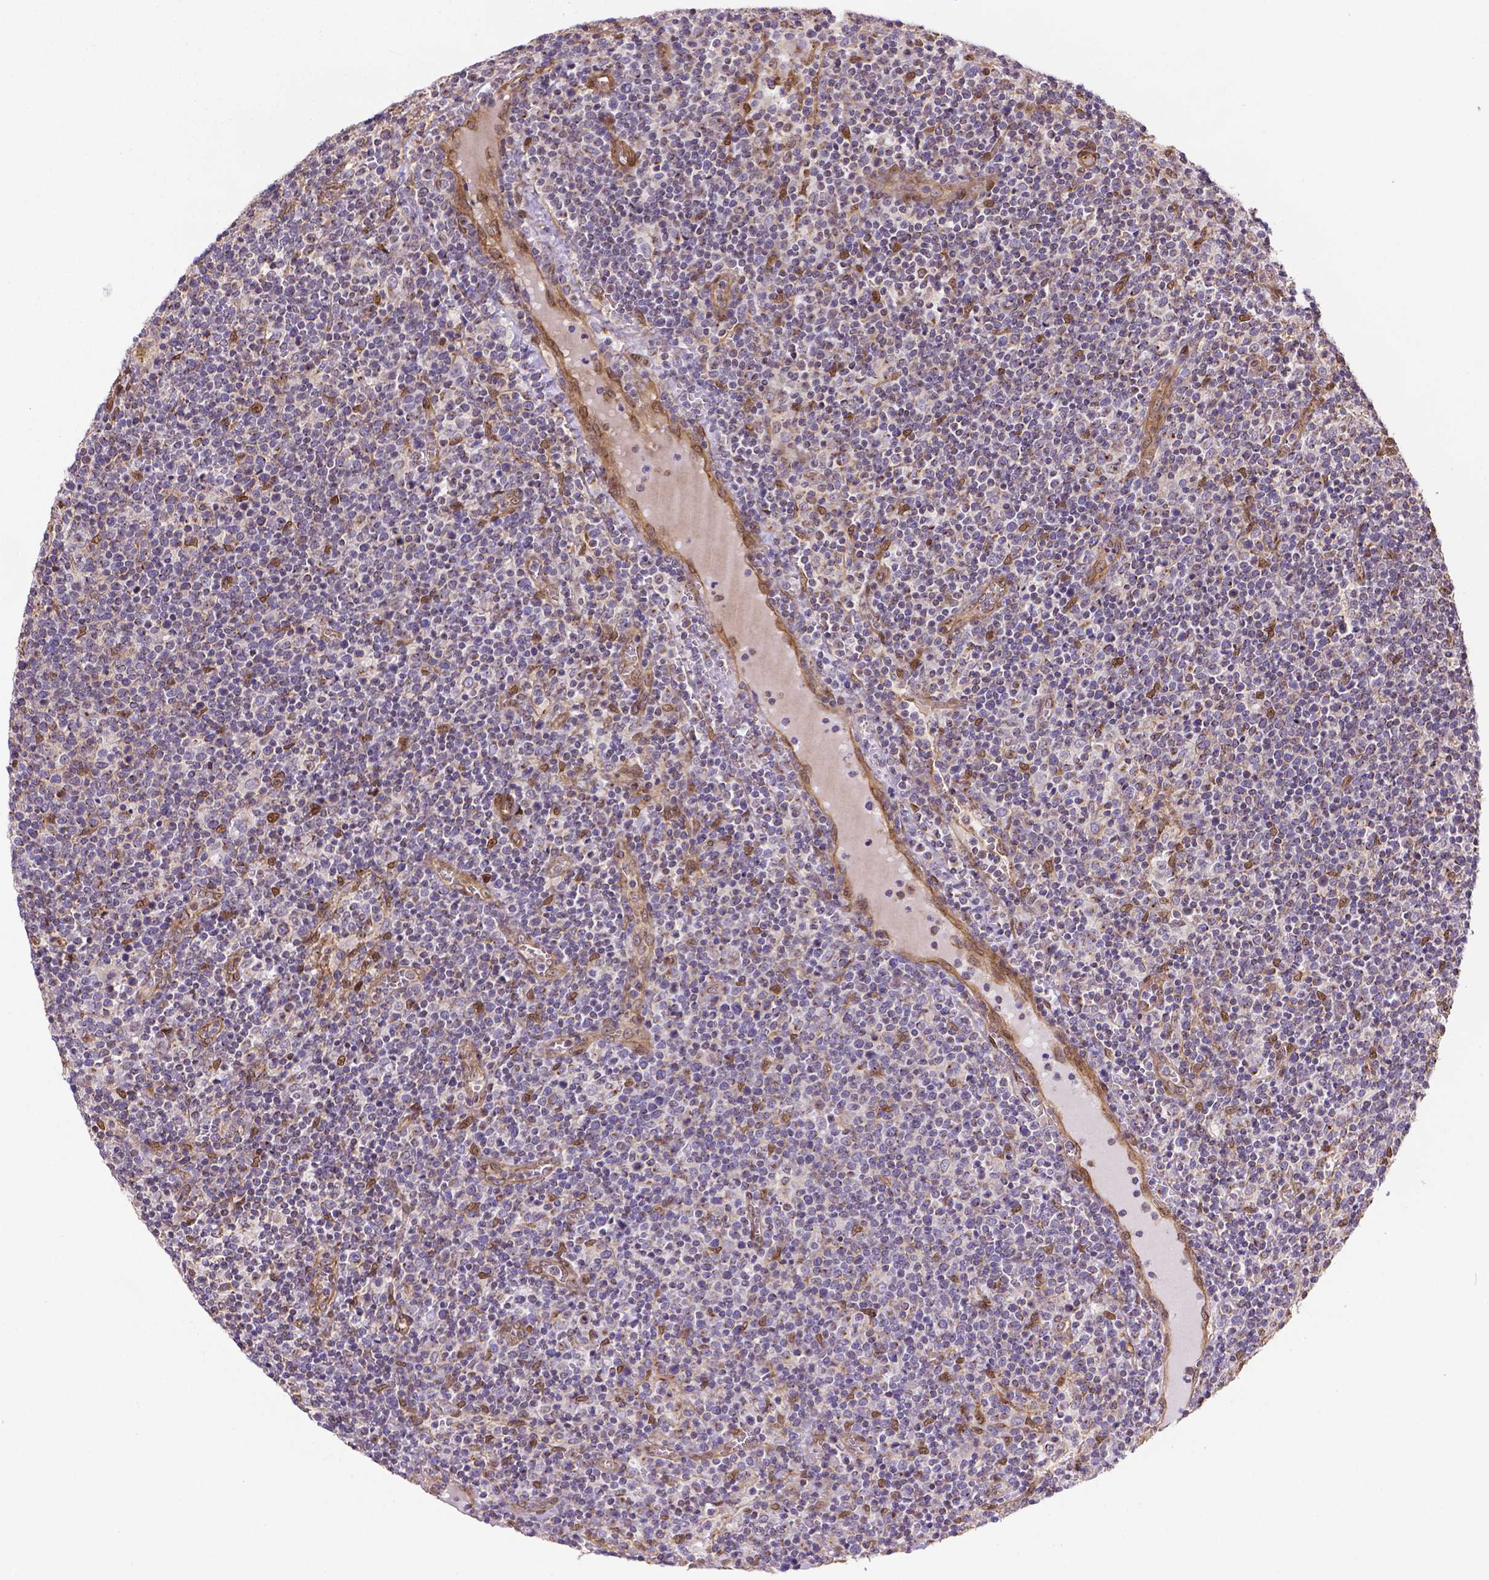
{"staining": {"intensity": "negative", "quantity": "none", "location": "none"}, "tissue": "lymphoma", "cell_type": "Tumor cells", "image_type": "cancer", "snomed": [{"axis": "morphology", "description": "Malignant lymphoma, non-Hodgkin's type, High grade"}, {"axis": "topography", "description": "Lymph node"}], "caption": "A histopathology image of human high-grade malignant lymphoma, non-Hodgkin's type is negative for staining in tumor cells.", "gene": "YAP1", "patient": {"sex": "male", "age": 61}}